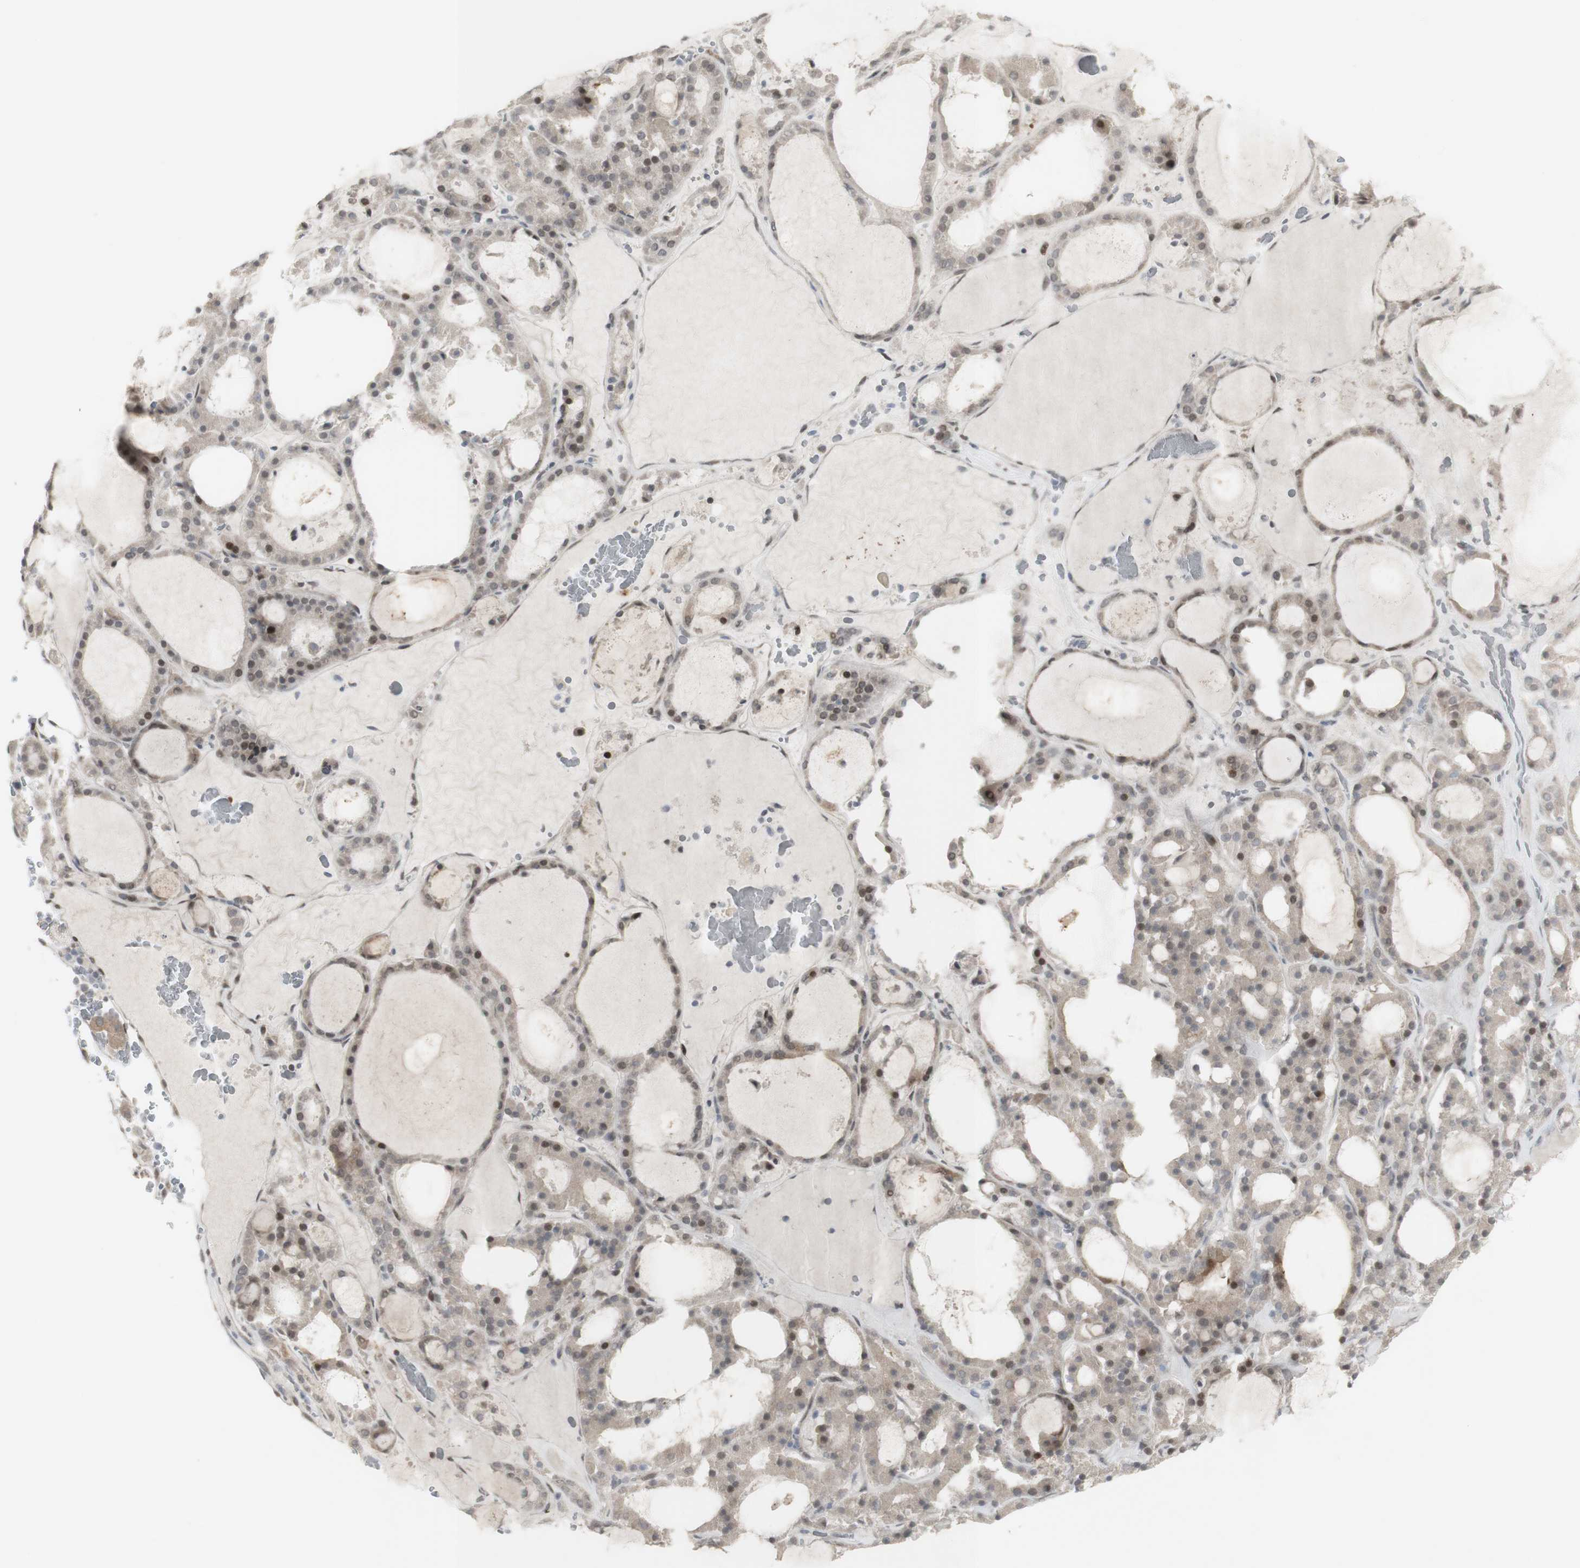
{"staining": {"intensity": "moderate", "quantity": ">75%", "location": "cytoplasmic/membranous,nuclear"}, "tissue": "thyroid gland", "cell_type": "Glandular cells", "image_type": "normal", "snomed": [{"axis": "morphology", "description": "Normal tissue, NOS"}, {"axis": "morphology", "description": "Carcinoma, NOS"}, {"axis": "topography", "description": "Thyroid gland"}], "caption": "Immunohistochemistry photomicrograph of unremarkable thyroid gland: human thyroid gland stained using immunohistochemistry (IHC) displays medium levels of moderate protein expression localized specifically in the cytoplasmic/membranous,nuclear of glandular cells, appearing as a cytoplasmic/membranous,nuclear brown color.", "gene": "C1orf116", "patient": {"sex": "female", "age": 86}}